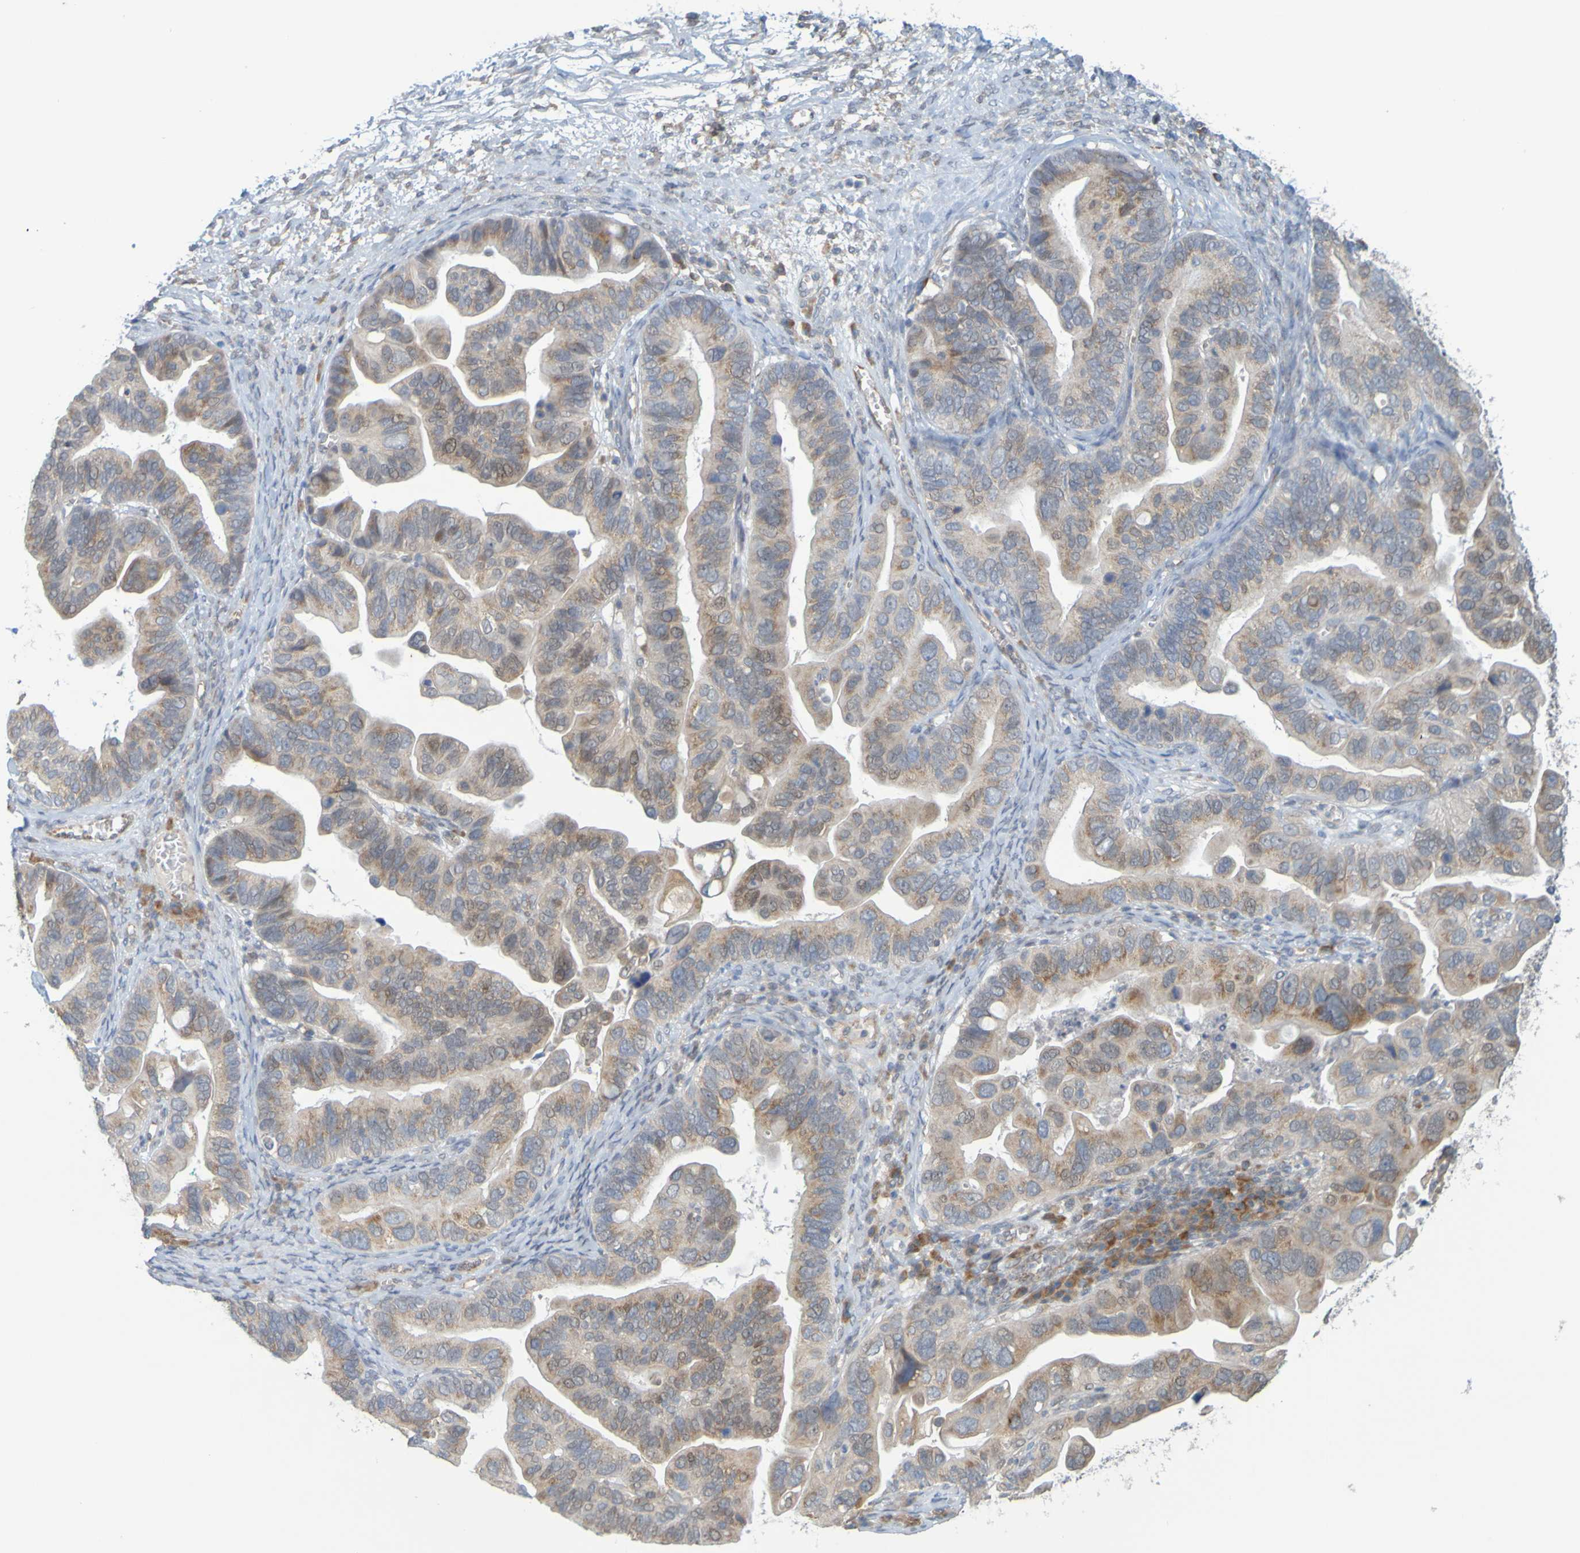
{"staining": {"intensity": "moderate", "quantity": "25%-75%", "location": "cytoplasmic/membranous,nuclear"}, "tissue": "ovarian cancer", "cell_type": "Tumor cells", "image_type": "cancer", "snomed": [{"axis": "morphology", "description": "Cystadenocarcinoma, serous, NOS"}, {"axis": "topography", "description": "Ovary"}], "caption": "Ovarian cancer (serous cystadenocarcinoma) tissue reveals moderate cytoplasmic/membranous and nuclear expression in approximately 25%-75% of tumor cells (DAB IHC with brightfield microscopy, high magnification).", "gene": "MOGS", "patient": {"sex": "female", "age": 56}}